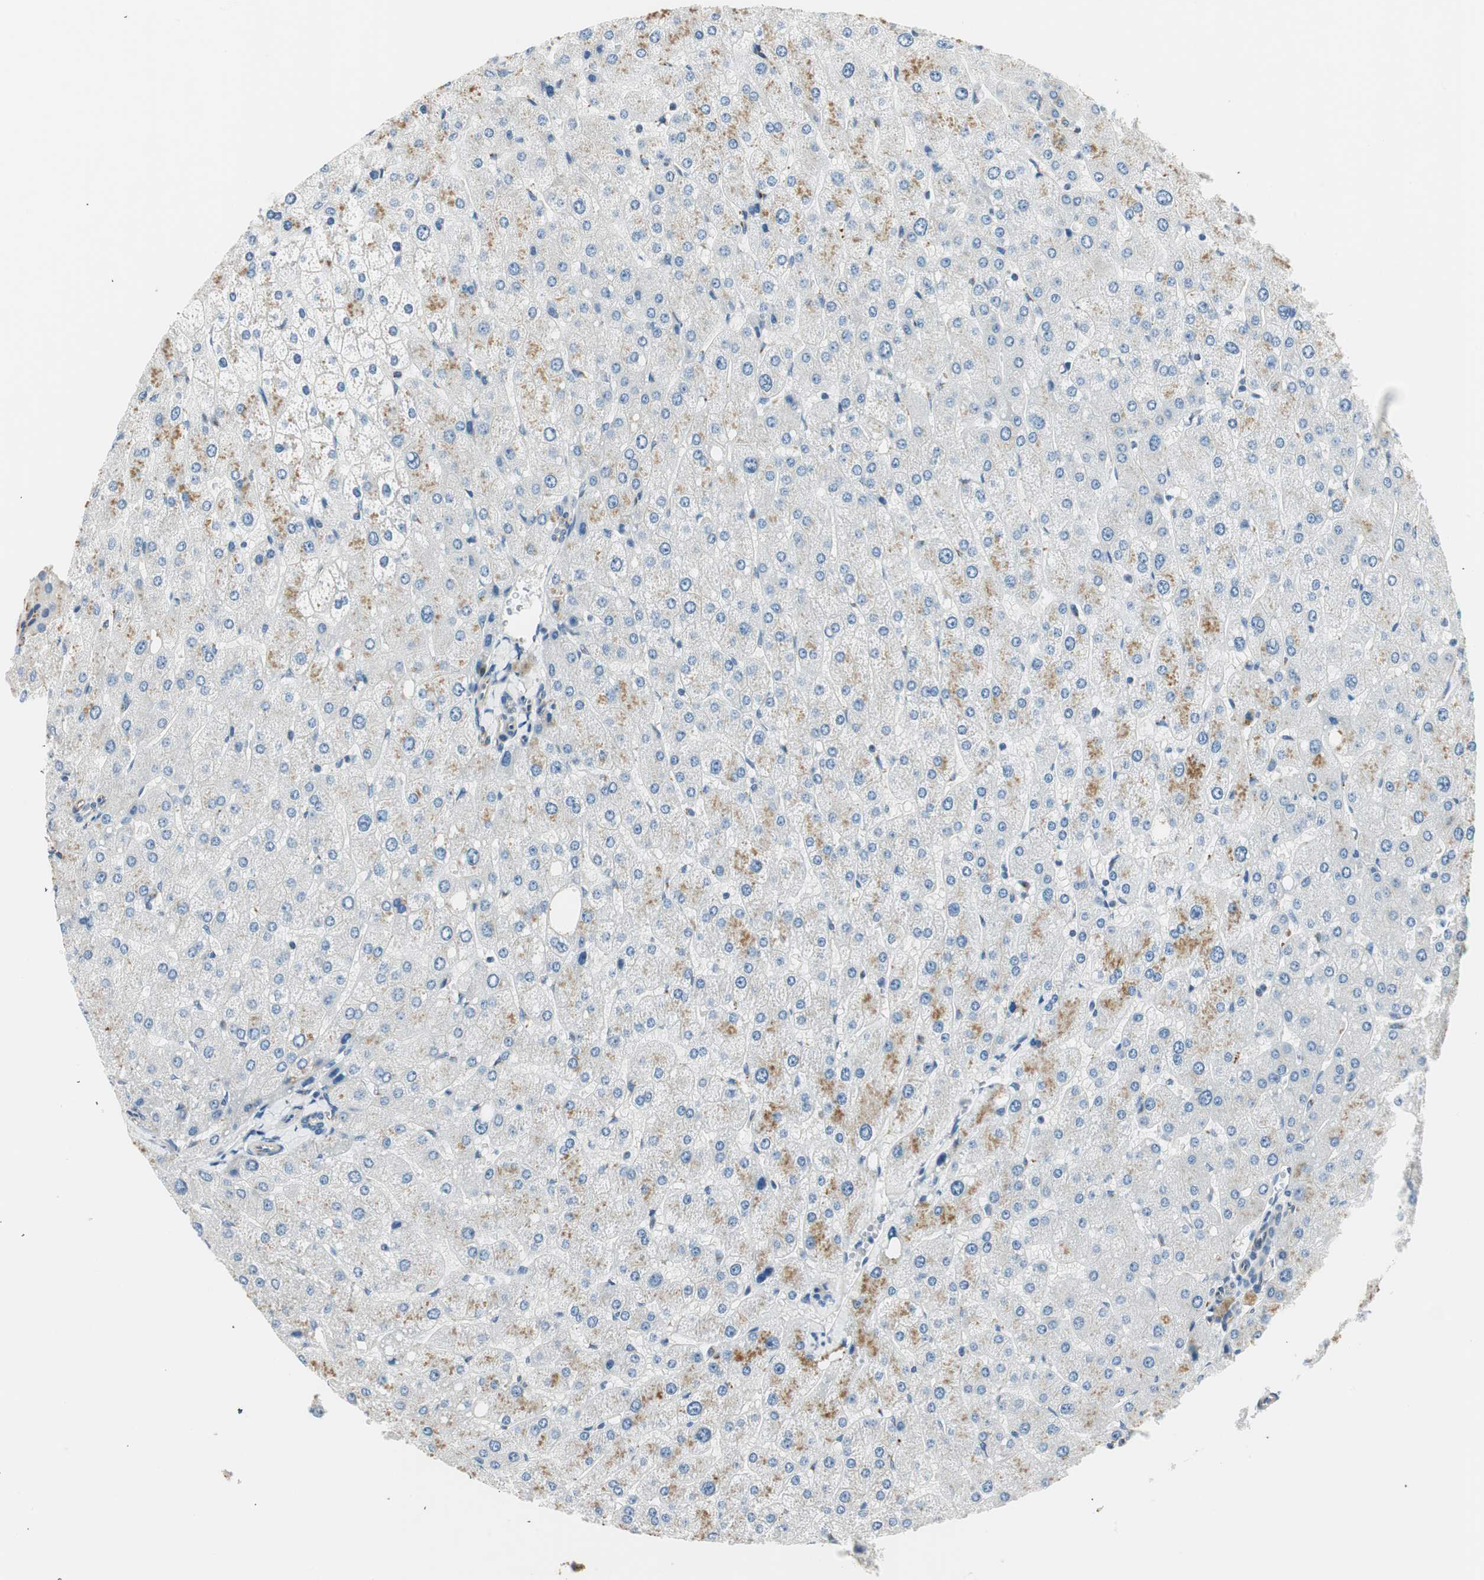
{"staining": {"intensity": "negative", "quantity": "none", "location": "none"}, "tissue": "liver", "cell_type": "Cholangiocytes", "image_type": "normal", "snomed": [{"axis": "morphology", "description": "Normal tissue, NOS"}, {"axis": "topography", "description": "Liver"}], "caption": "A micrograph of human liver is negative for staining in cholangiocytes. (Stains: DAB (3,3'-diaminobenzidine) IHC with hematoxylin counter stain, Microscopy: brightfield microscopy at high magnification).", "gene": "TMF1", "patient": {"sex": "male", "age": 55}}